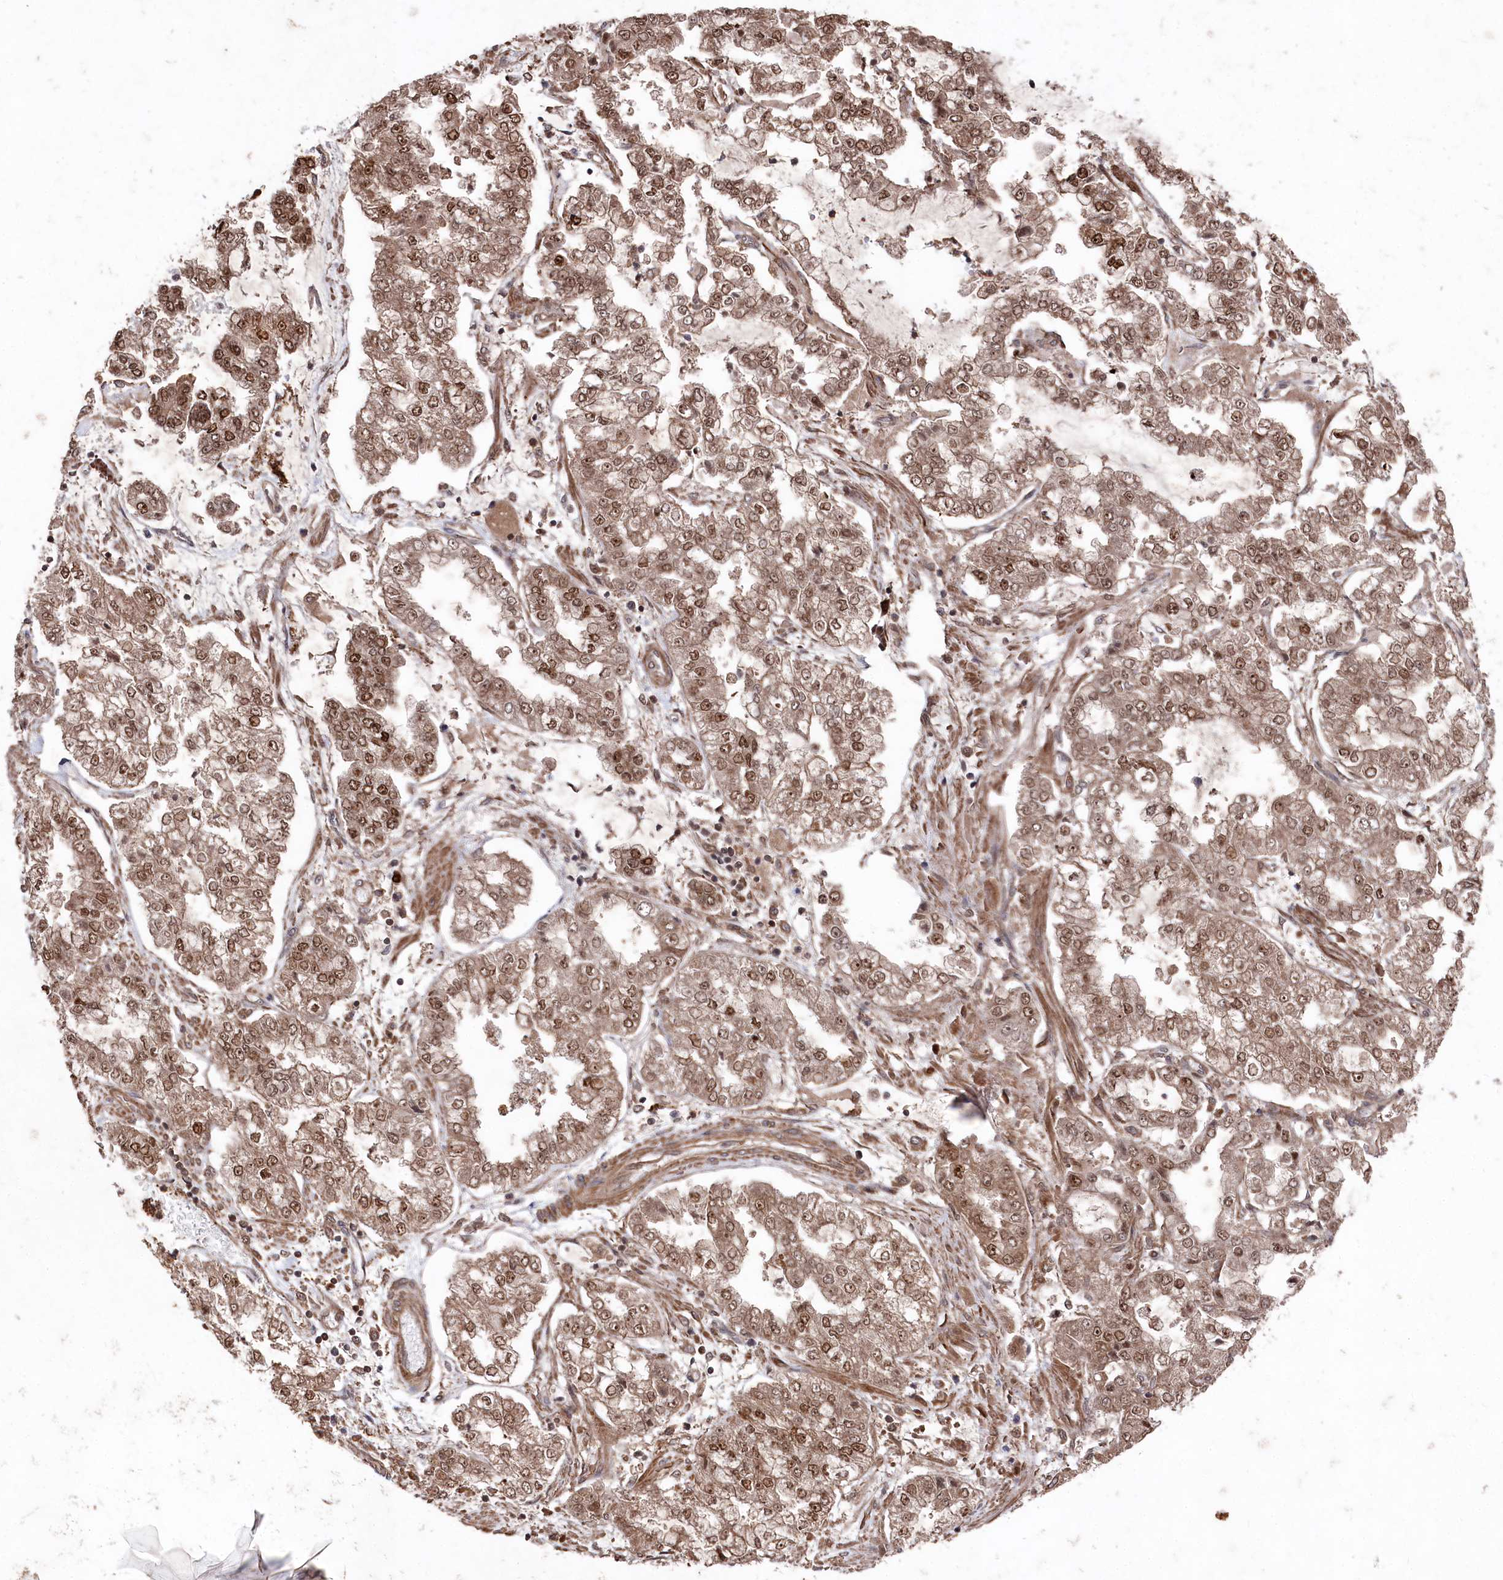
{"staining": {"intensity": "moderate", "quantity": ">75%", "location": "nuclear"}, "tissue": "stomach cancer", "cell_type": "Tumor cells", "image_type": "cancer", "snomed": [{"axis": "morphology", "description": "Adenocarcinoma, NOS"}, {"axis": "topography", "description": "Stomach"}], "caption": "An image of human stomach adenocarcinoma stained for a protein shows moderate nuclear brown staining in tumor cells.", "gene": "BORCS7", "patient": {"sex": "male", "age": 76}}